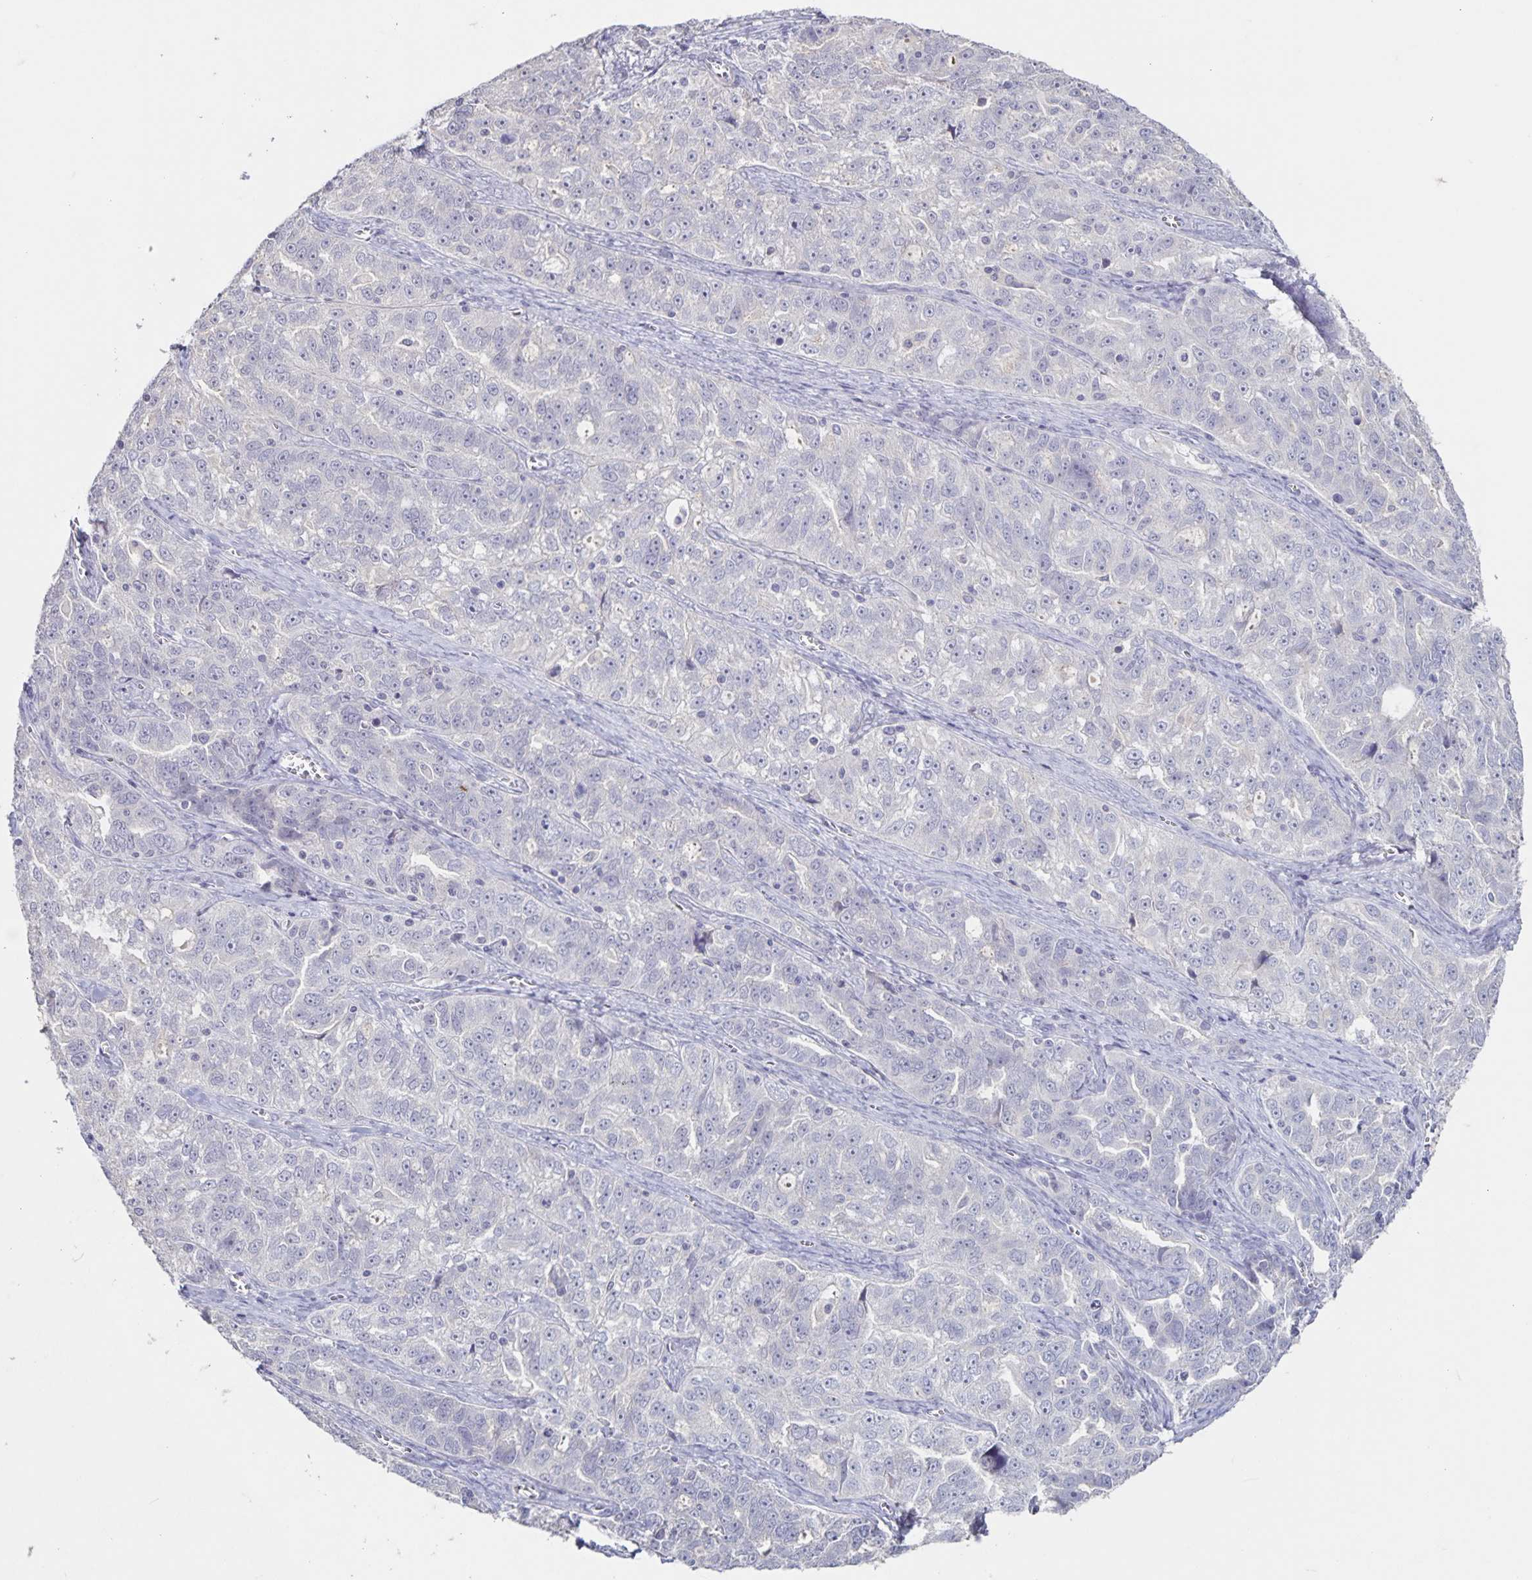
{"staining": {"intensity": "negative", "quantity": "none", "location": "none"}, "tissue": "ovarian cancer", "cell_type": "Tumor cells", "image_type": "cancer", "snomed": [{"axis": "morphology", "description": "Cystadenocarcinoma, serous, NOS"}, {"axis": "topography", "description": "Ovary"}], "caption": "Tumor cells show no significant expression in serous cystadenocarcinoma (ovarian).", "gene": "INSL5", "patient": {"sex": "female", "age": 51}}